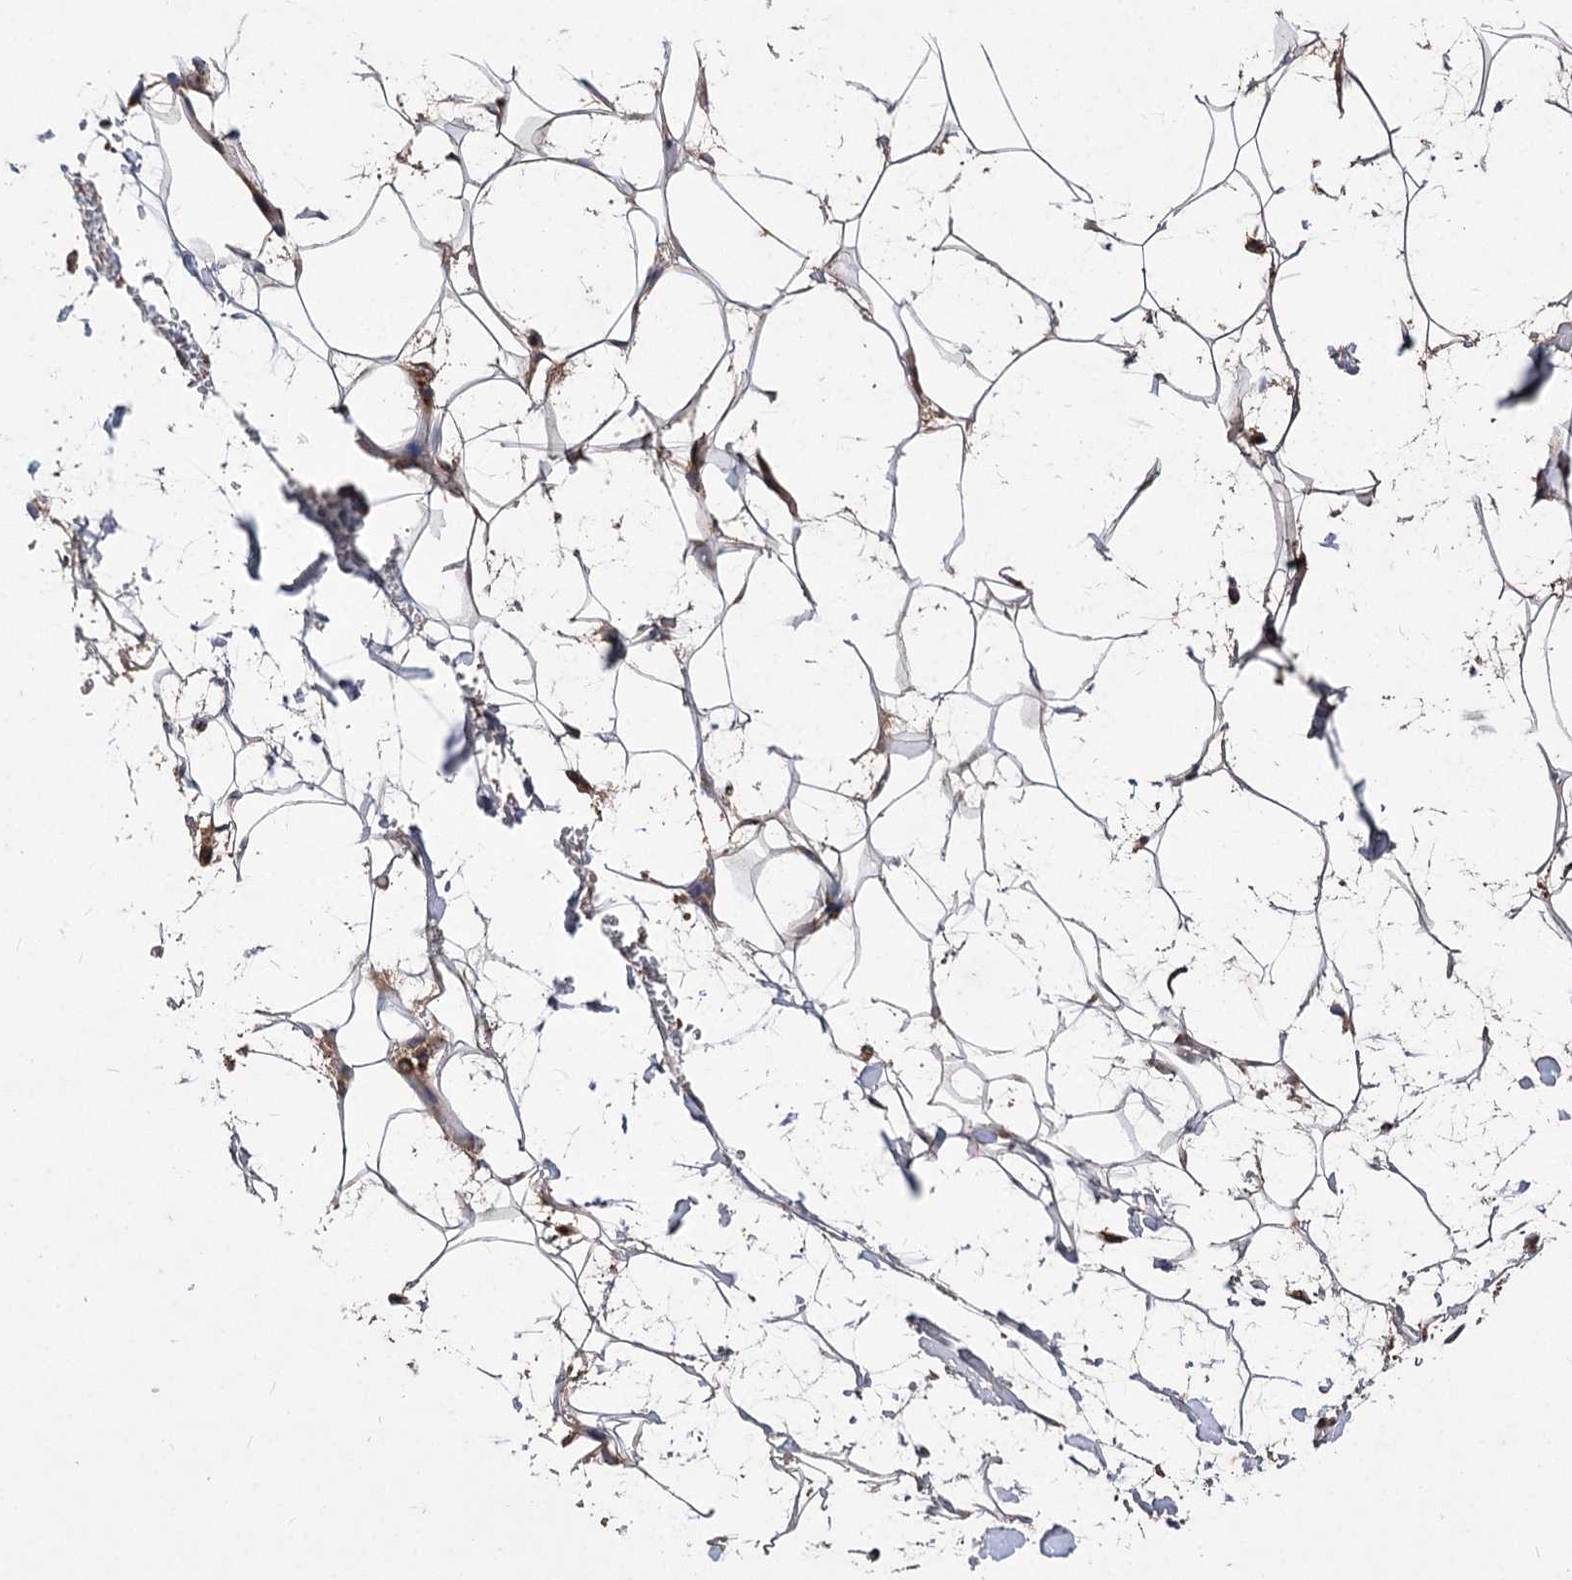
{"staining": {"intensity": "strong", "quantity": ">75%", "location": "cytoplasmic/membranous"}, "tissue": "adipose tissue", "cell_type": "Adipocytes", "image_type": "normal", "snomed": [{"axis": "morphology", "description": "Normal tissue, NOS"}, {"axis": "topography", "description": "Breast"}], "caption": "Strong cytoplasmic/membranous staining for a protein is appreciated in approximately >75% of adipocytes of normal adipose tissue using IHC.", "gene": "RASSF3", "patient": {"sex": "female", "age": 26}}